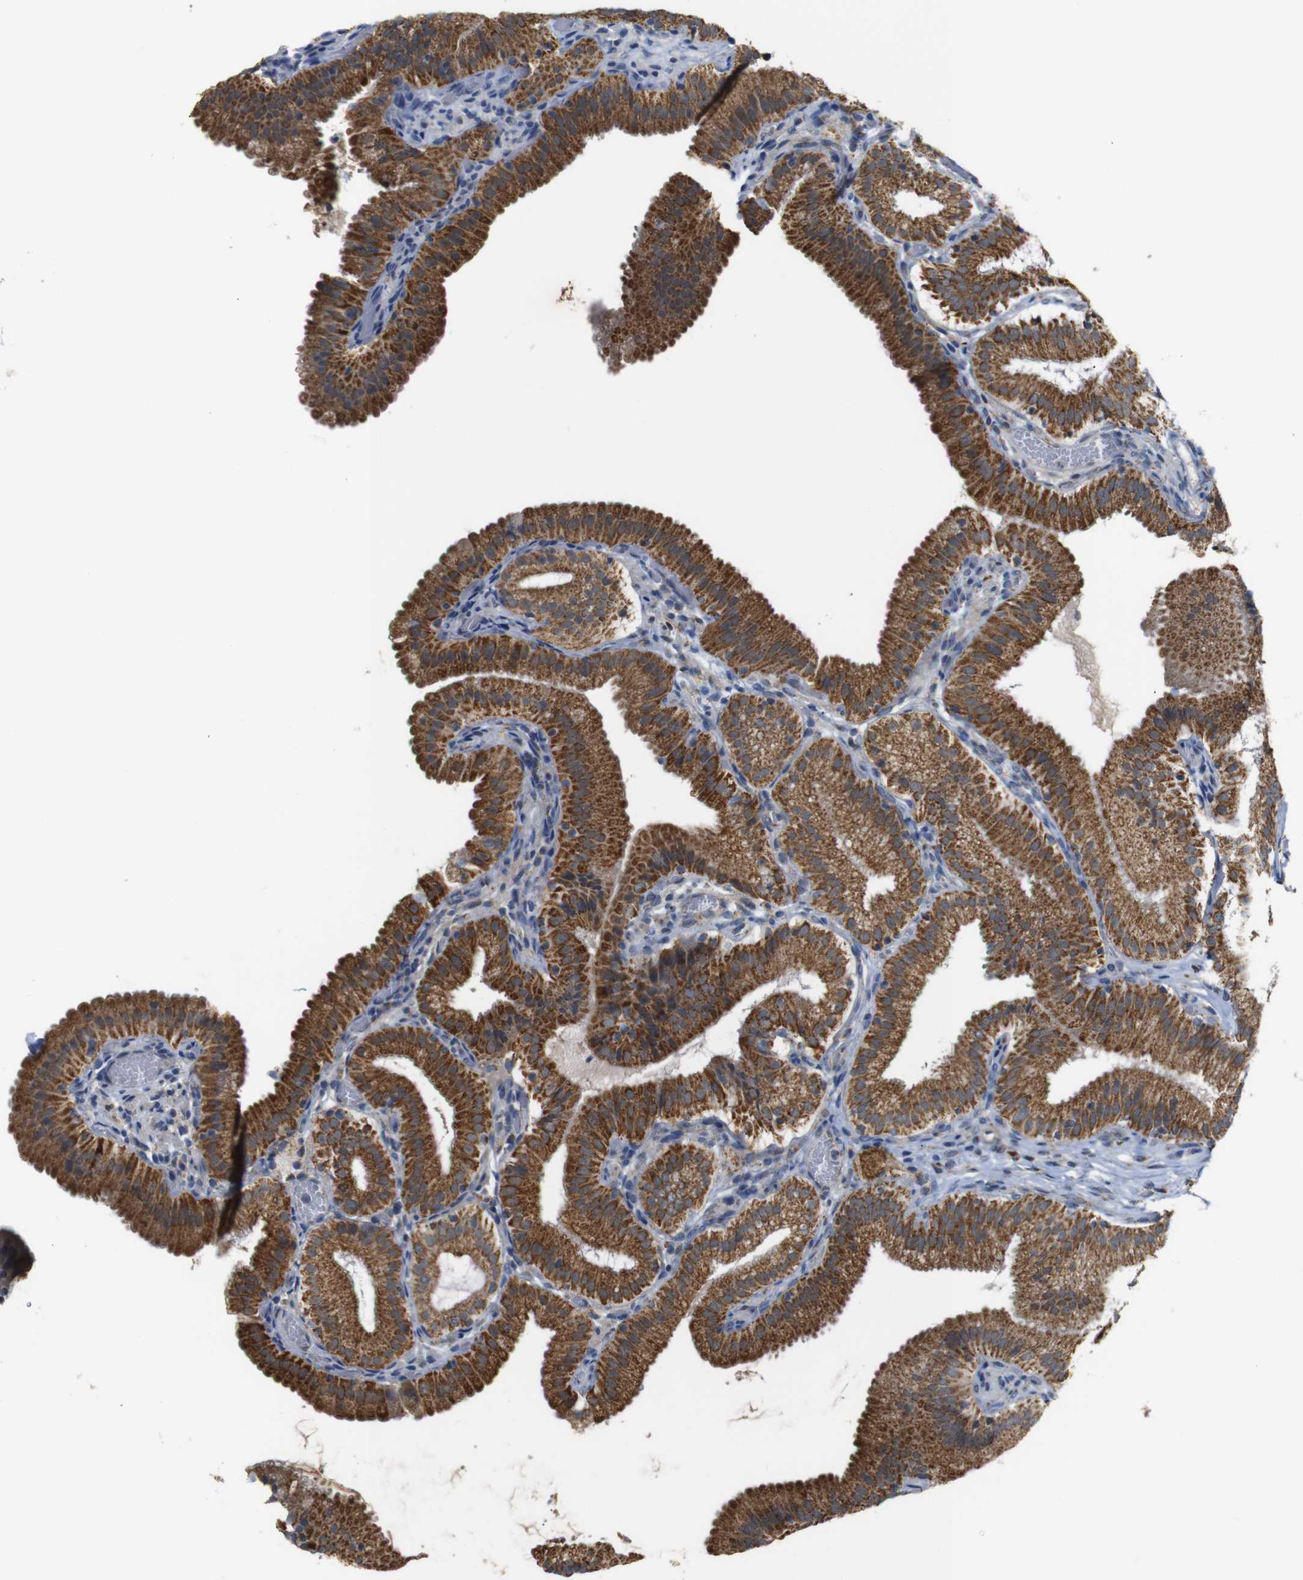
{"staining": {"intensity": "strong", "quantity": ">75%", "location": "cytoplasmic/membranous"}, "tissue": "gallbladder", "cell_type": "Glandular cells", "image_type": "normal", "snomed": [{"axis": "morphology", "description": "Normal tissue, NOS"}, {"axis": "topography", "description": "Gallbladder"}], "caption": "The image reveals immunohistochemical staining of unremarkable gallbladder. There is strong cytoplasmic/membranous expression is present in about >75% of glandular cells.", "gene": "NR3C2", "patient": {"sex": "male", "age": 54}}